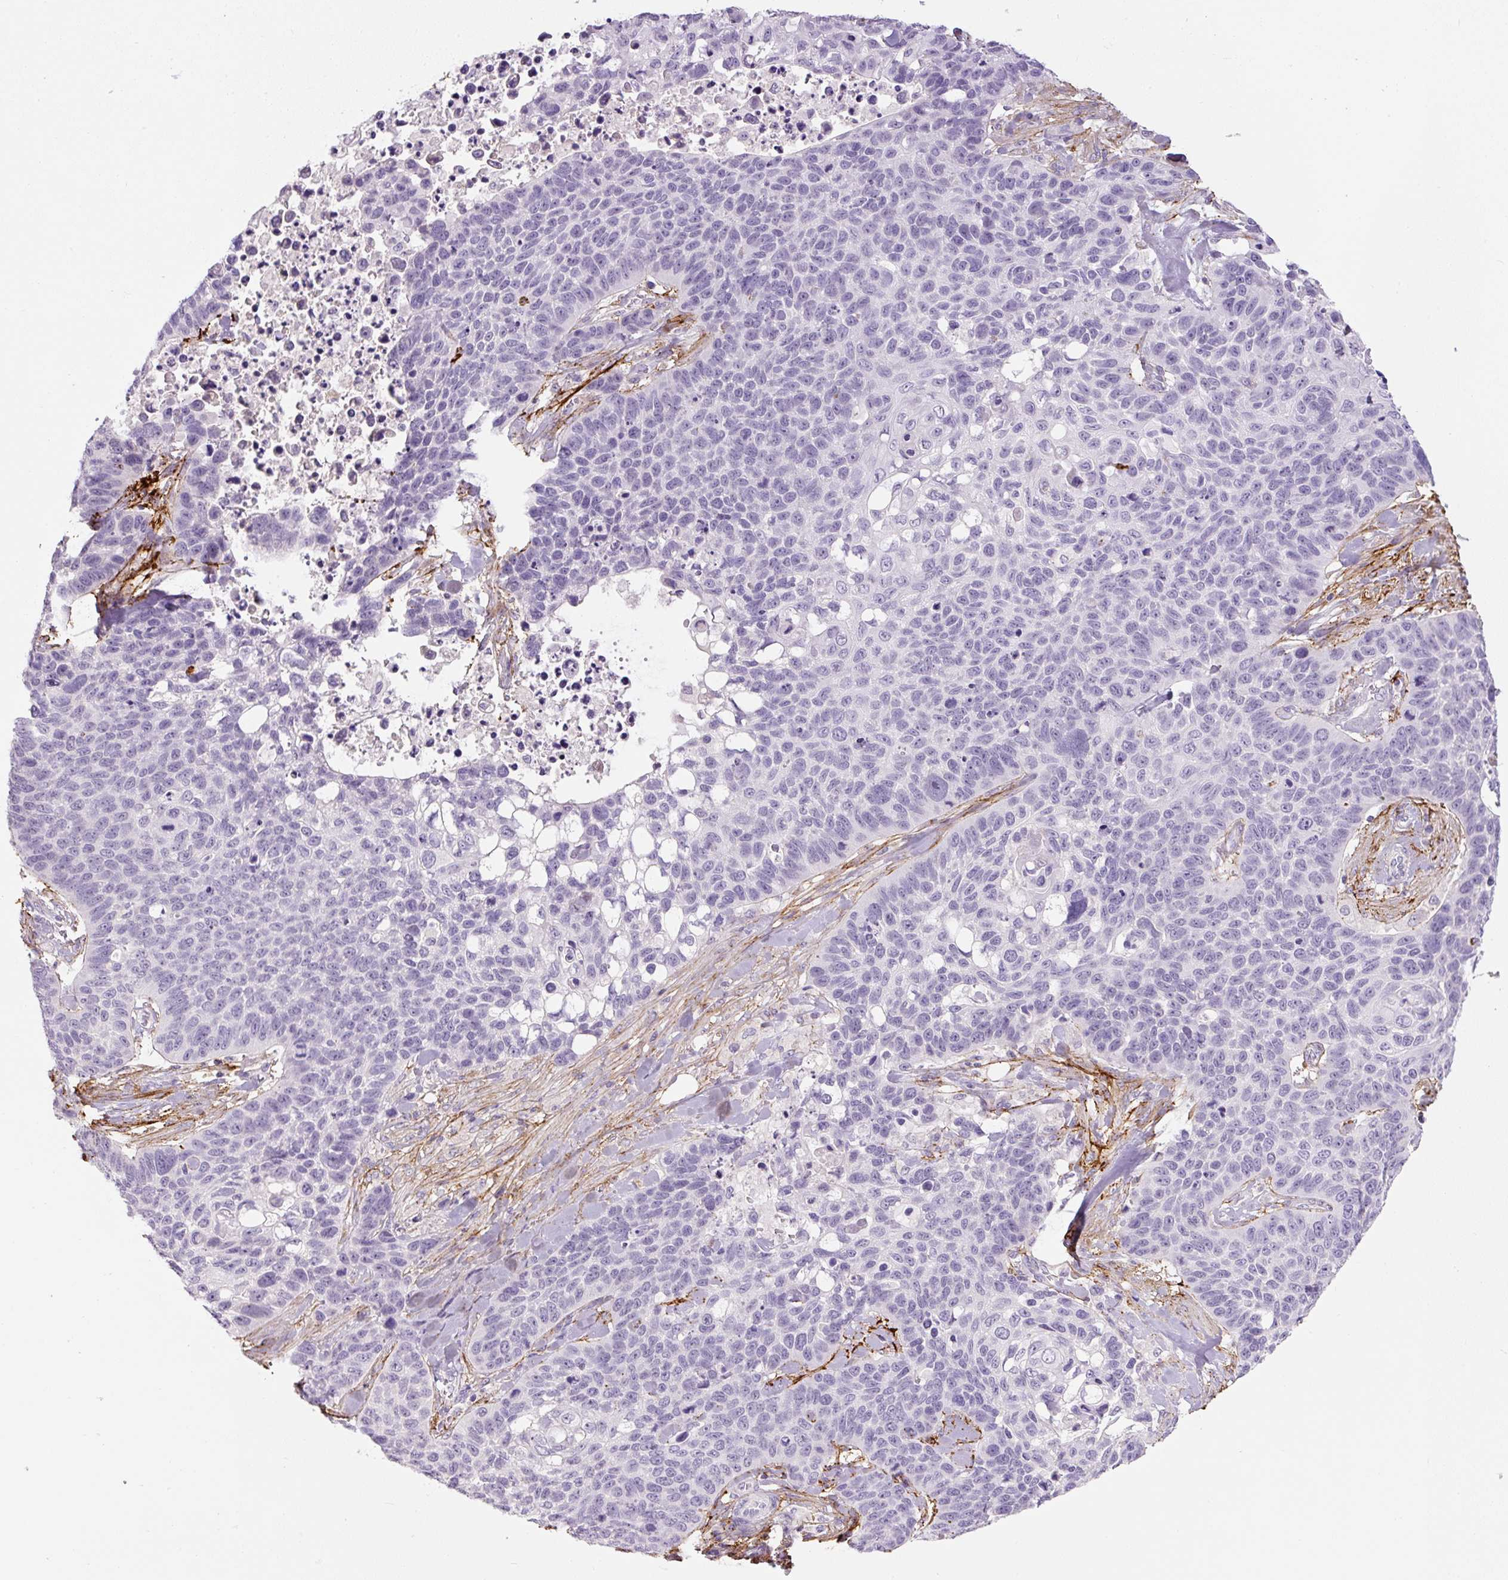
{"staining": {"intensity": "negative", "quantity": "none", "location": "none"}, "tissue": "lung cancer", "cell_type": "Tumor cells", "image_type": "cancer", "snomed": [{"axis": "morphology", "description": "Squamous cell carcinoma, NOS"}, {"axis": "topography", "description": "Lung"}], "caption": "Immunohistochemical staining of human squamous cell carcinoma (lung) demonstrates no significant positivity in tumor cells.", "gene": "FBN1", "patient": {"sex": "male", "age": 62}}